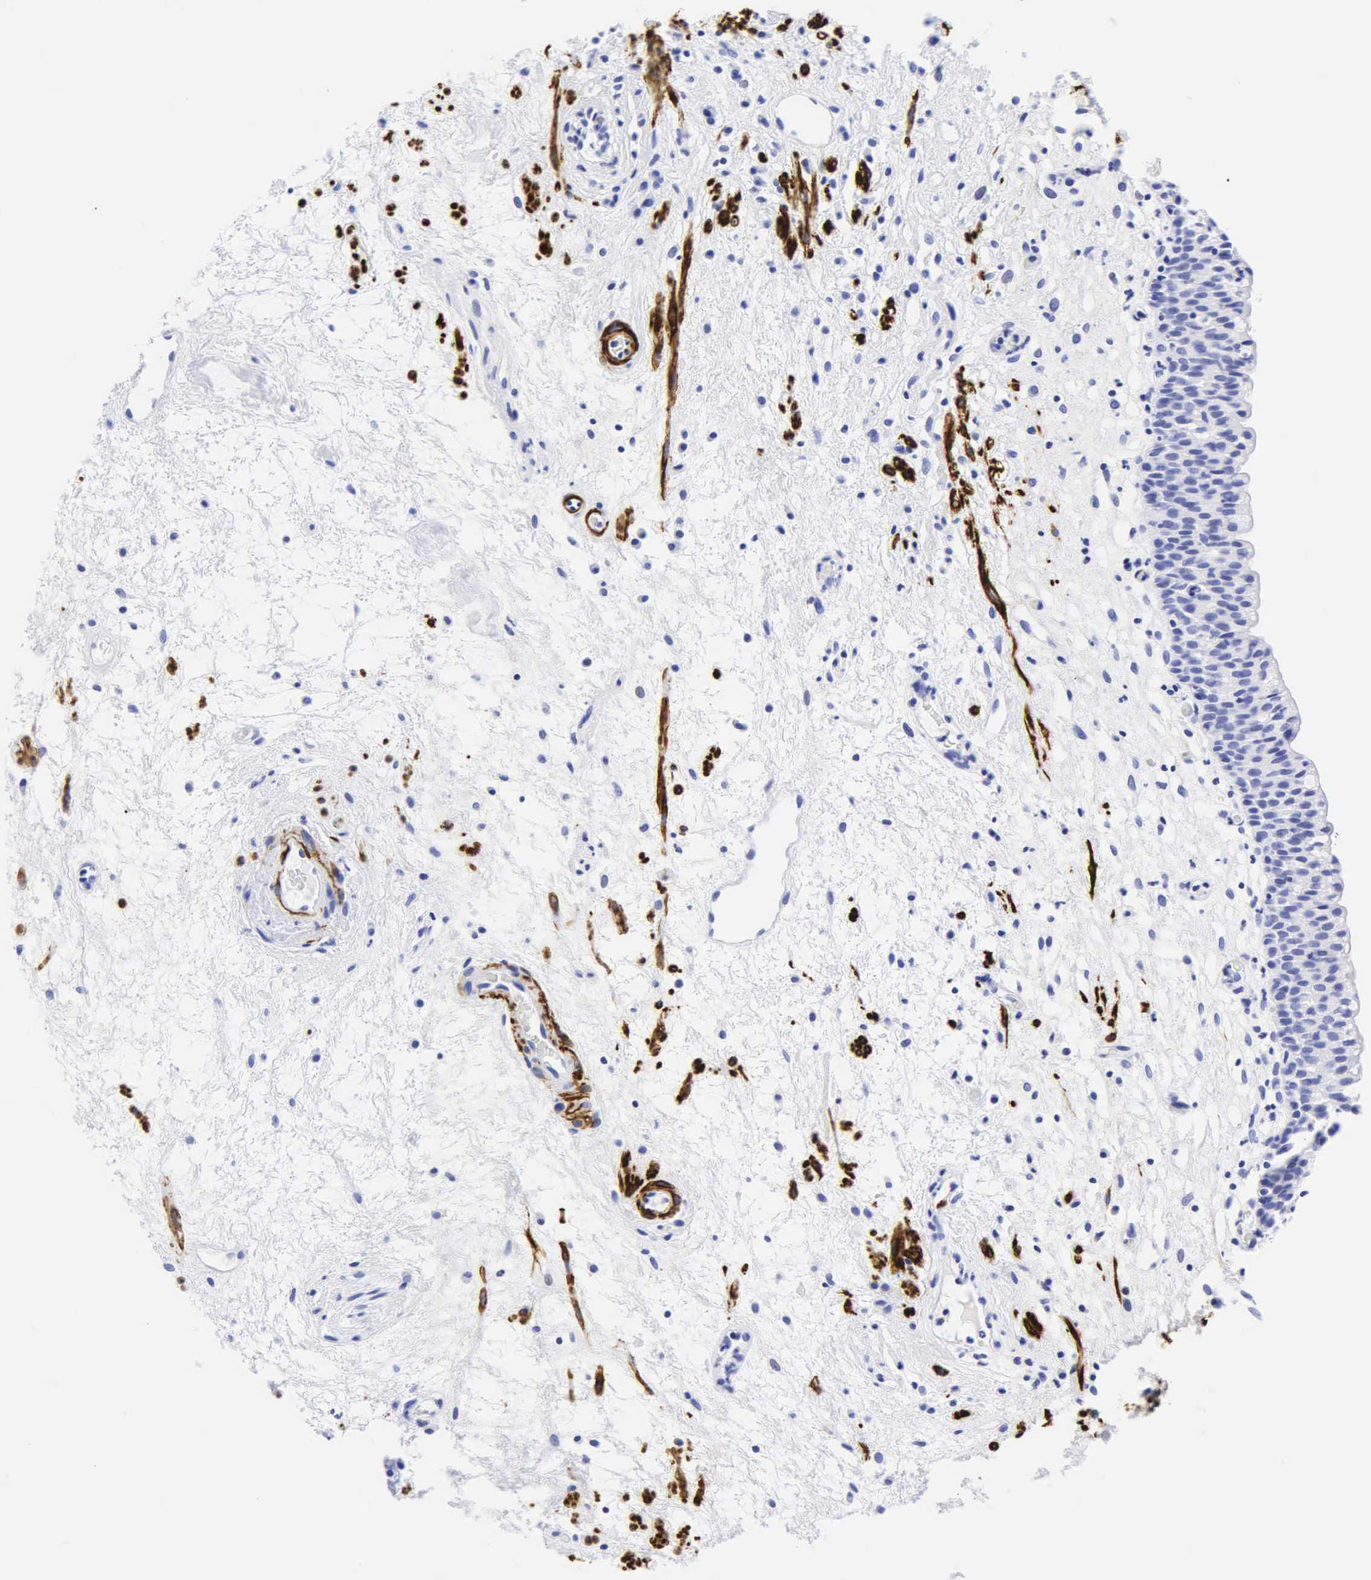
{"staining": {"intensity": "negative", "quantity": "none", "location": "none"}, "tissue": "urinary bladder", "cell_type": "Urothelial cells", "image_type": "normal", "snomed": [{"axis": "morphology", "description": "Normal tissue, NOS"}, {"axis": "topography", "description": "Urinary bladder"}], "caption": "Immunohistochemistry (IHC) photomicrograph of benign urinary bladder: urinary bladder stained with DAB demonstrates no significant protein positivity in urothelial cells. (Brightfield microscopy of DAB IHC at high magnification).", "gene": "DES", "patient": {"sex": "male", "age": 48}}